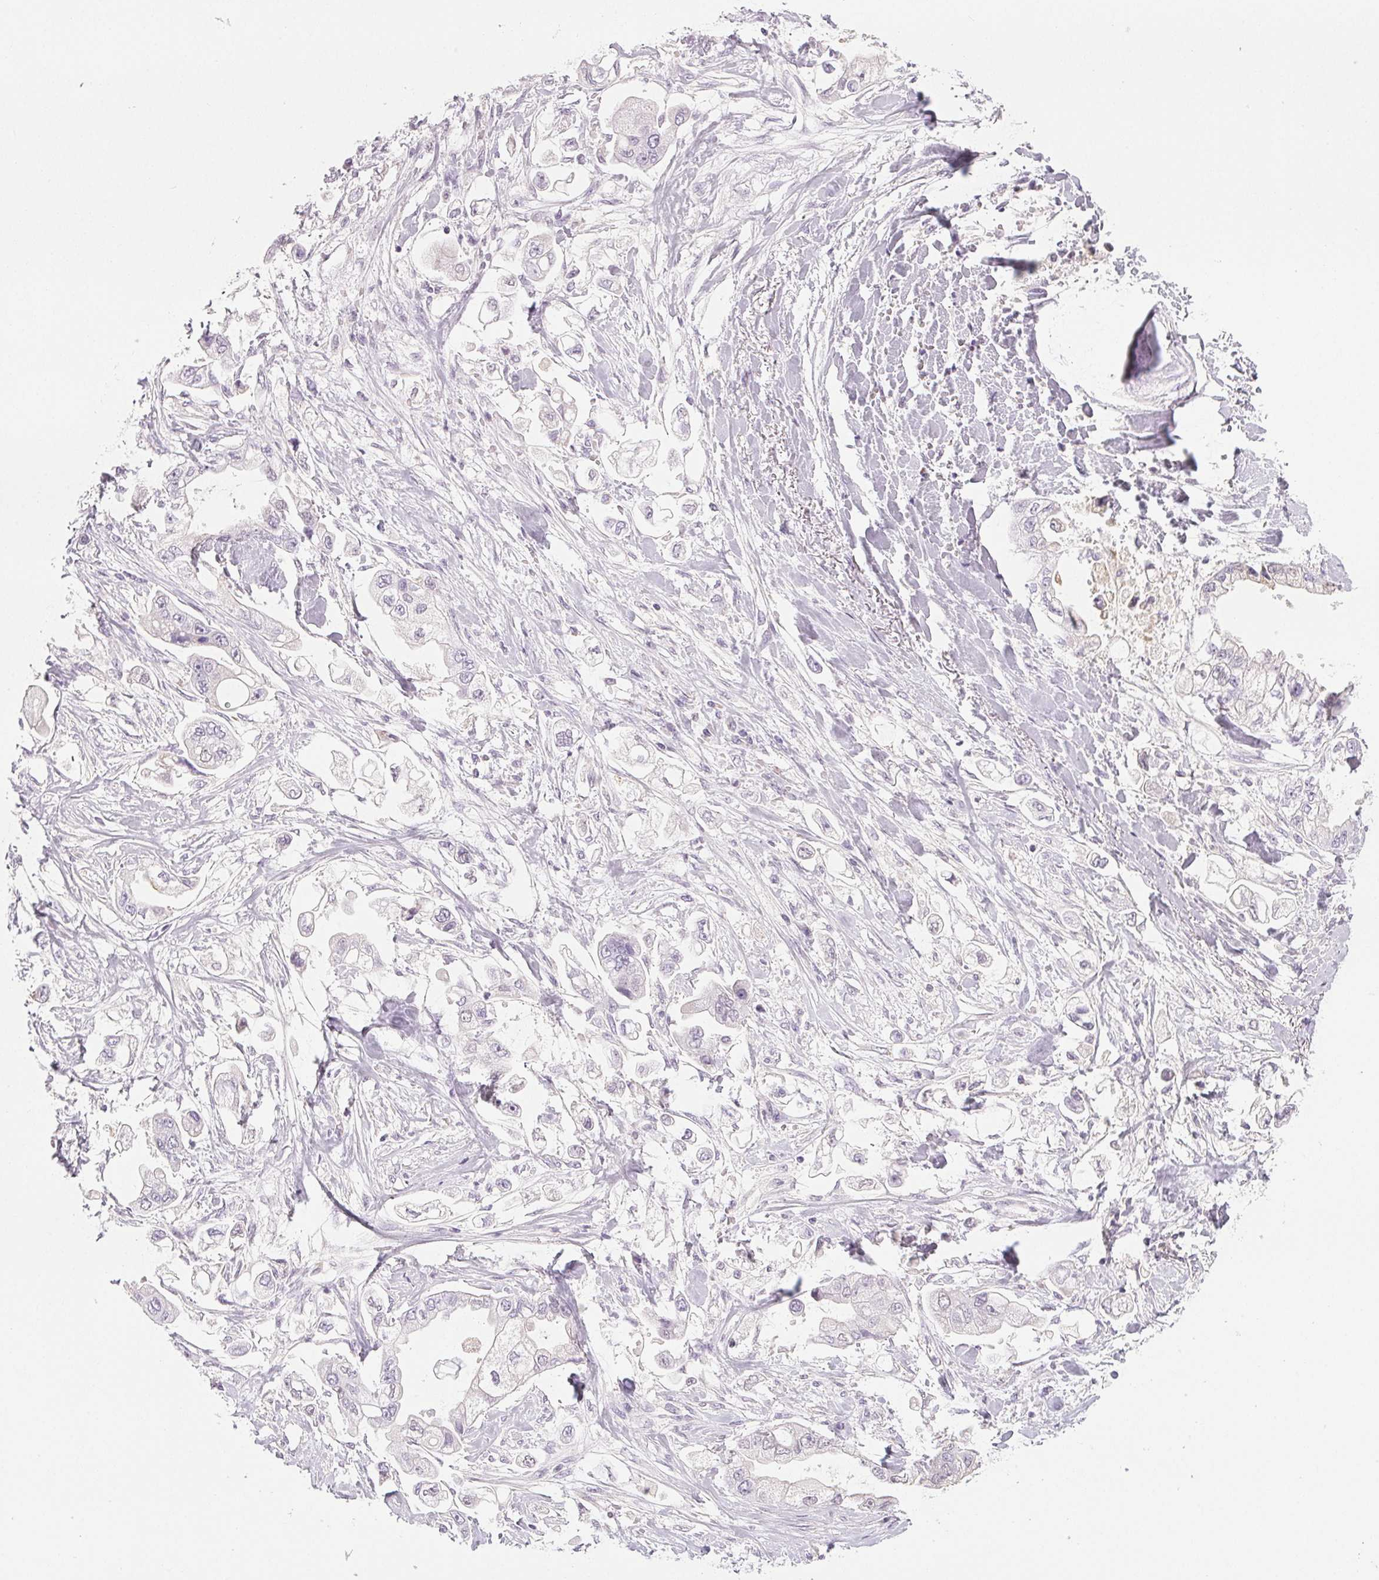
{"staining": {"intensity": "negative", "quantity": "none", "location": "none"}, "tissue": "stomach cancer", "cell_type": "Tumor cells", "image_type": "cancer", "snomed": [{"axis": "morphology", "description": "Adenocarcinoma, NOS"}, {"axis": "topography", "description": "Stomach"}], "caption": "DAB (3,3'-diaminobenzidine) immunohistochemical staining of stomach cancer shows no significant positivity in tumor cells. (DAB (3,3'-diaminobenzidine) IHC, high magnification).", "gene": "COL7A1", "patient": {"sex": "male", "age": 62}}